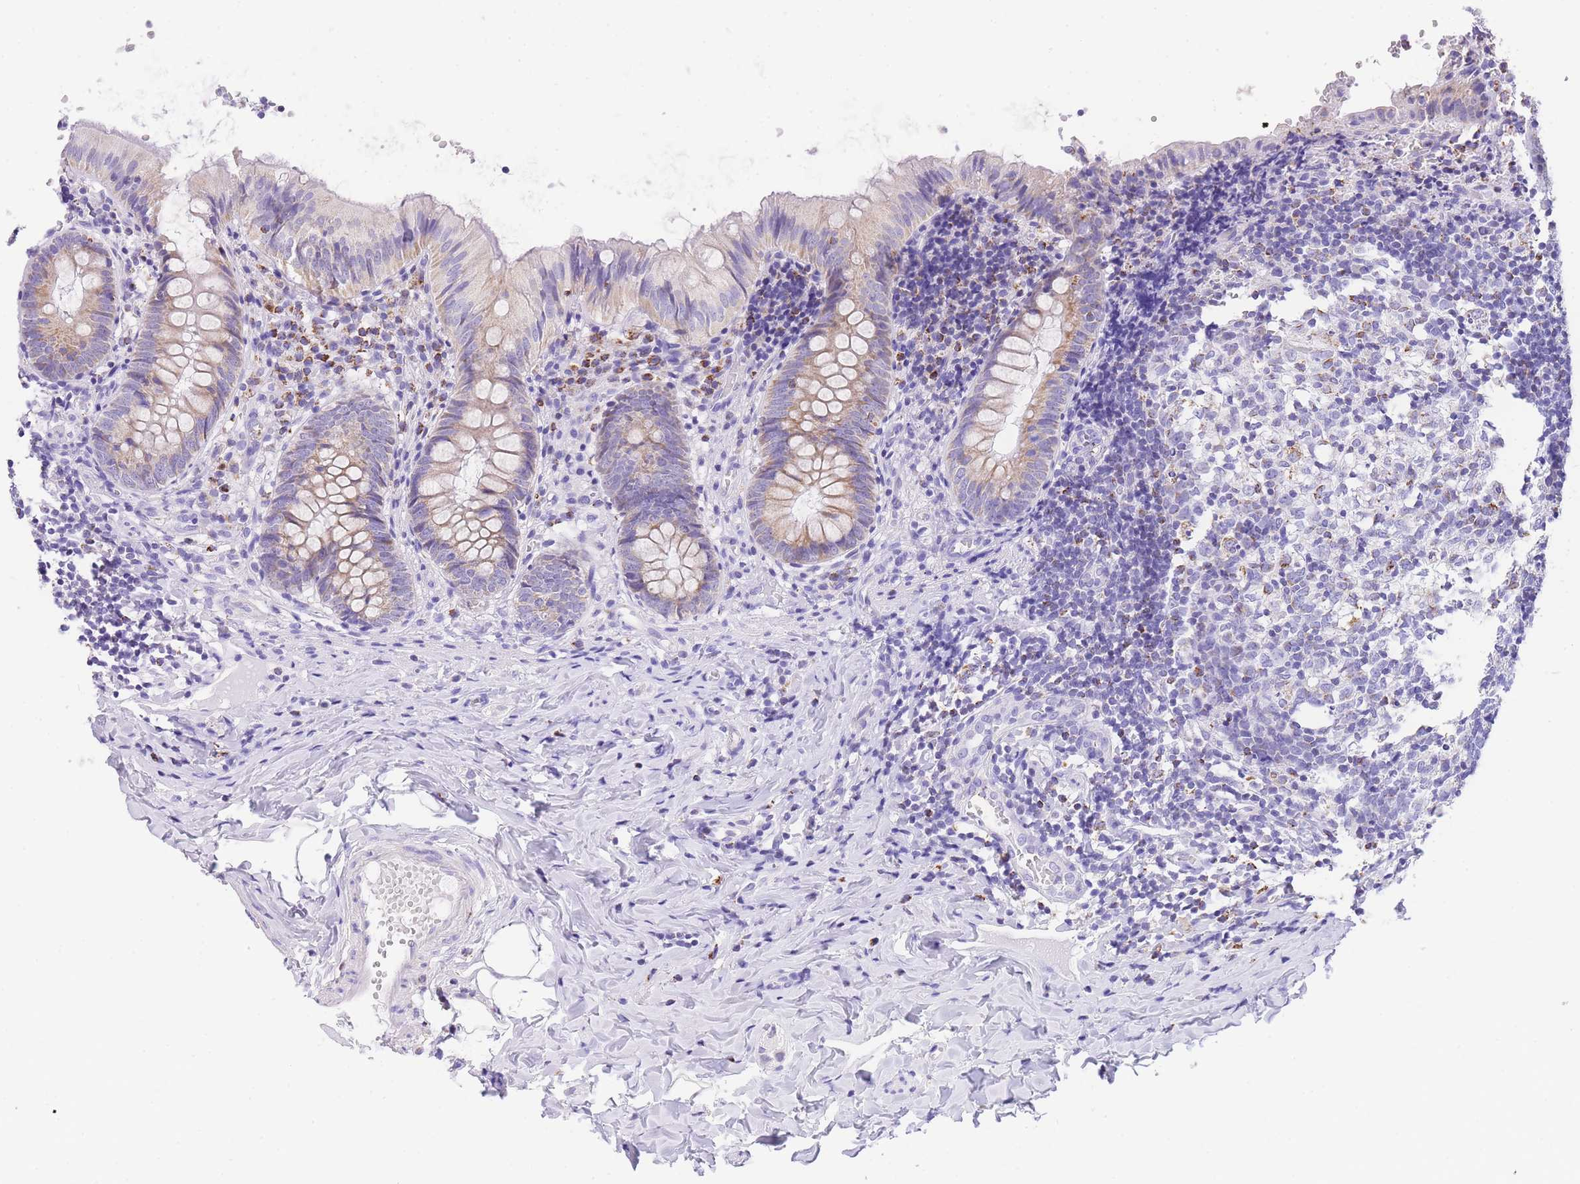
{"staining": {"intensity": "weak", "quantity": "25%-75%", "location": "cytoplasmic/membranous"}, "tissue": "appendix", "cell_type": "Glandular cells", "image_type": "normal", "snomed": [{"axis": "morphology", "description": "Normal tissue, NOS"}, {"axis": "topography", "description": "Appendix"}], "caption": "Appendix was stained to show a protein in brown. There is low levels of weak cytoplasmic/membranous positivity in about 25%-75% of glandular cells. (IHC, brightfield microscopy, high magnification).", "gene": "NKD2", "patient": {"sex": "male", "age": 8}}